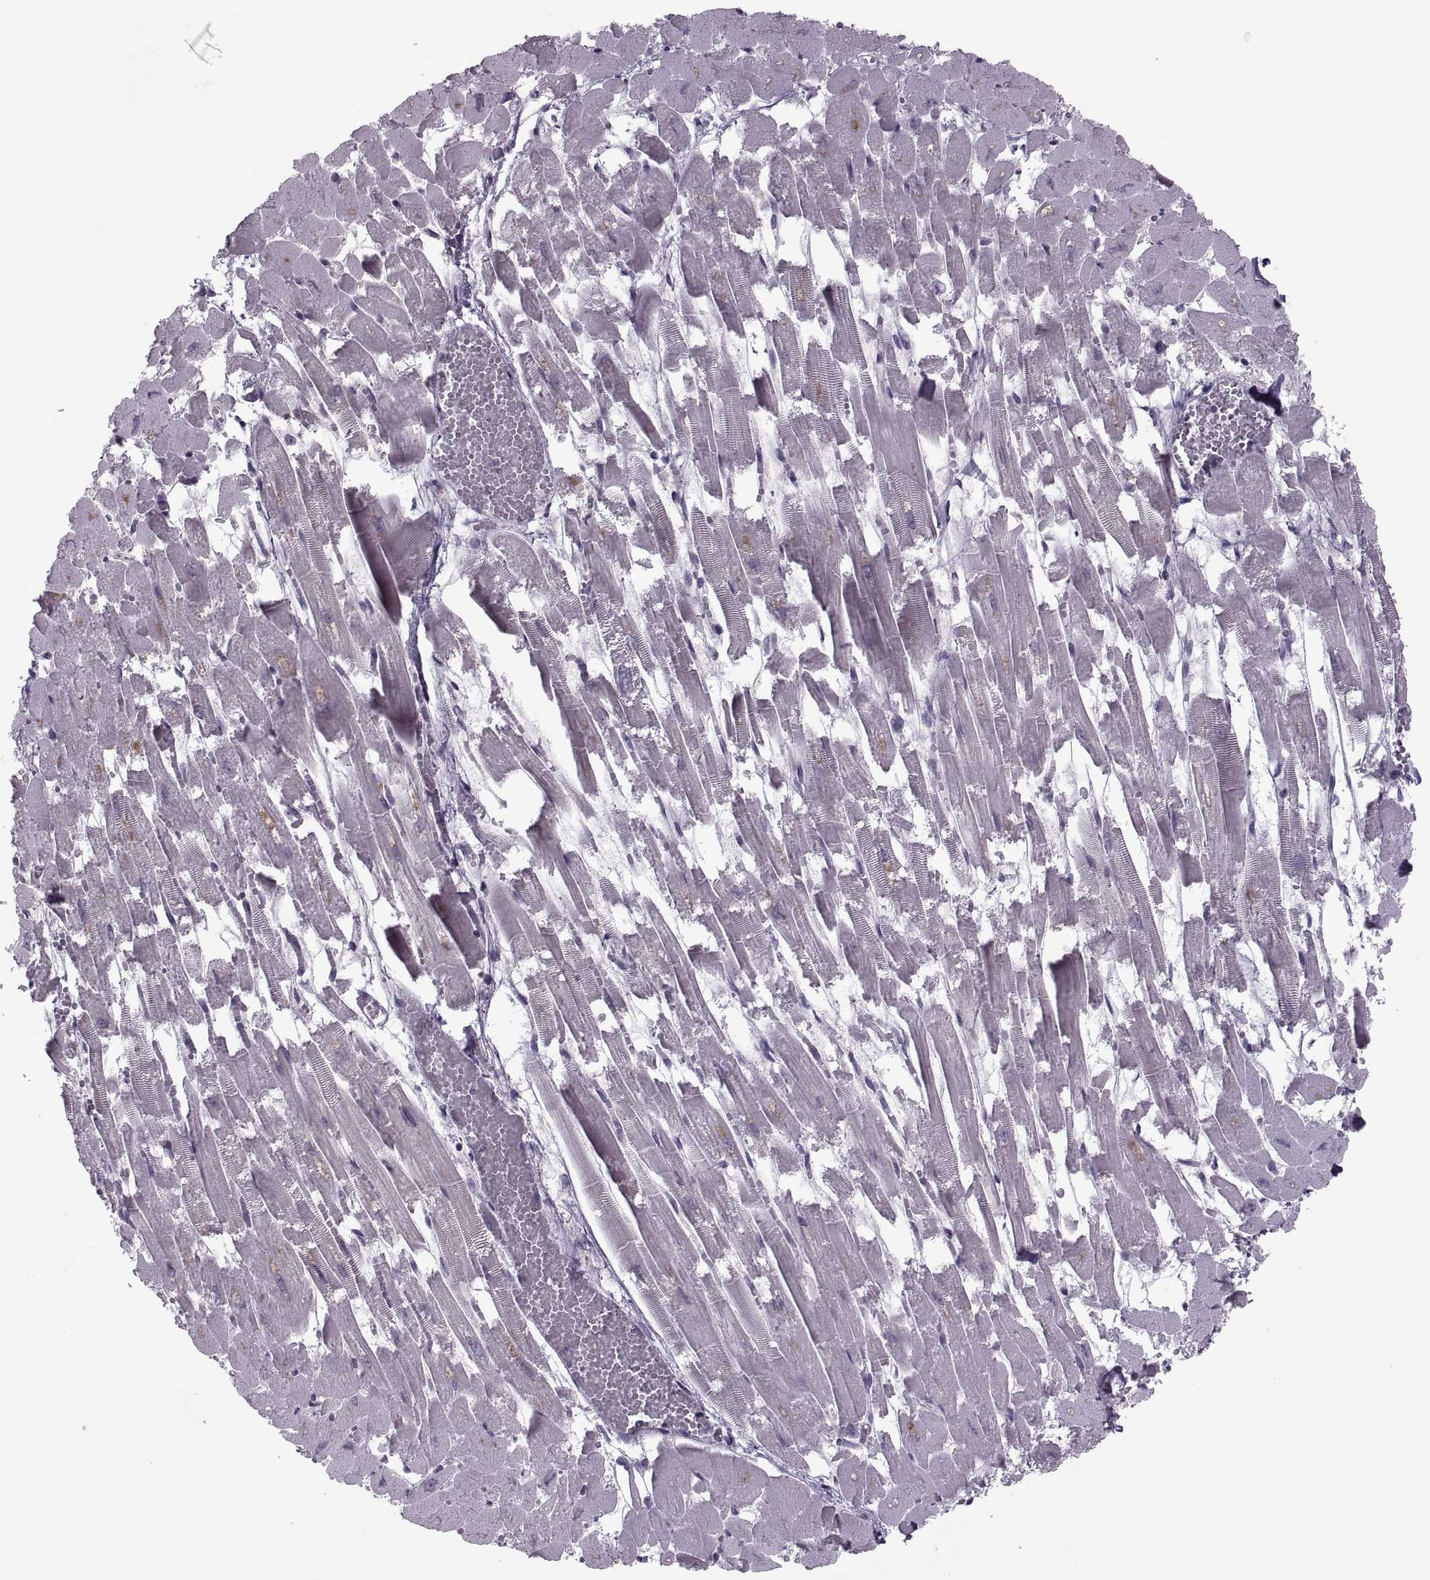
{"staining": {"intensity": "negative", "quantity": "none", "location": "none"}, "tissue": "heart muscle", "cell_type": "Cardiomyocytes", "image_type": "normal", "snomed": [{"axis": "morphology", "description": "Normal tissue, NOS"}, {"axis": "topography", "description": "Heart"}], "caption": "Immunohistochemical staining of benign human heart muscle displays no significant staining in cardiomyocytes.", "gene": "MGAT4D", "patient": {"sex": "female", "age": 52}}